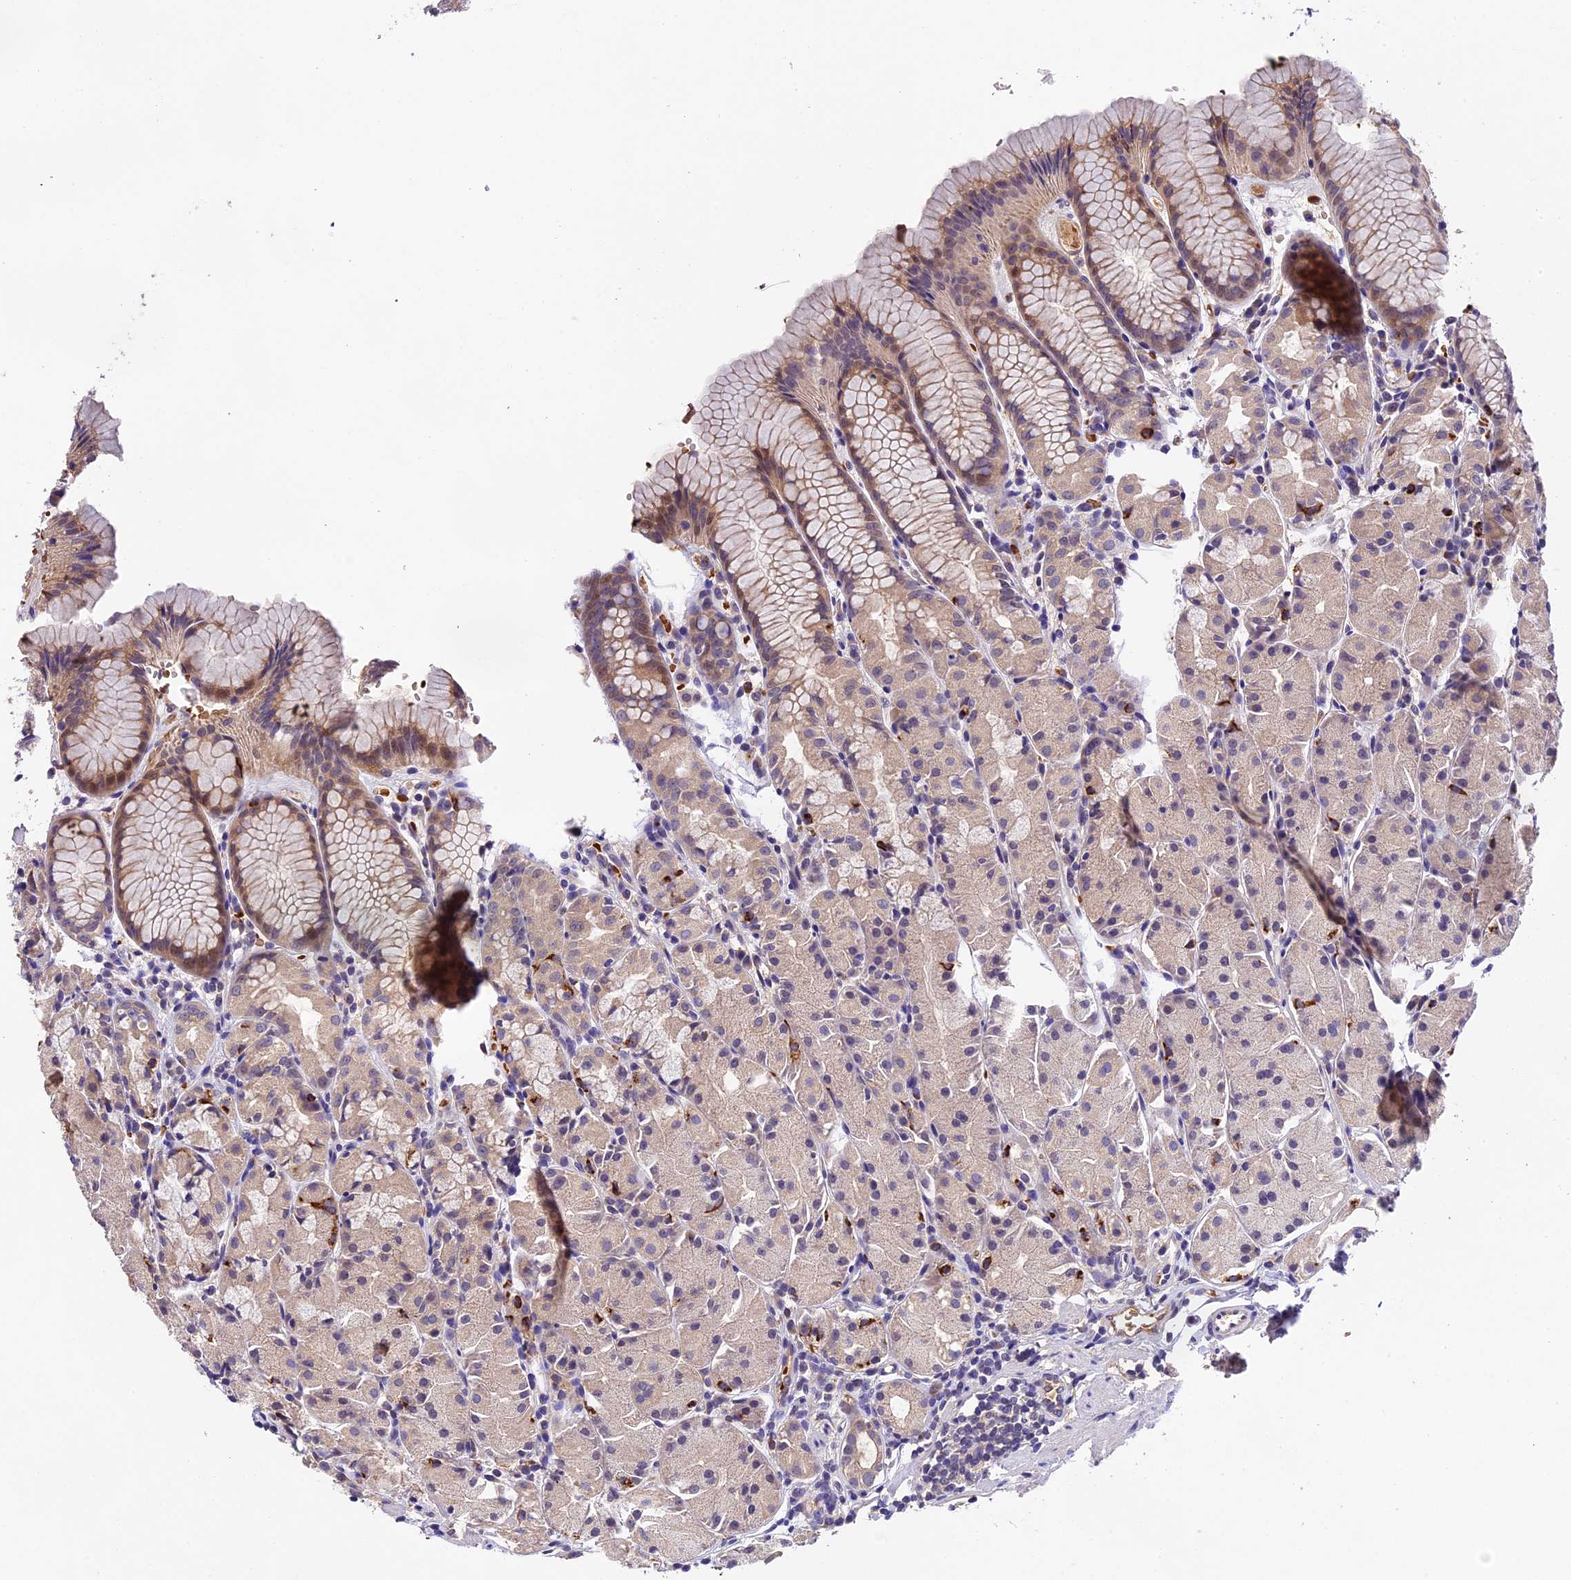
{"staining": {"intensity": "moderate", "quantity": "<25%", "location": "cytoplasmic/membranous"}, "tissue": "stomach", "cell_type": "Glandular cells", "image_type": "normal", "snomed": [{"axis": "morphology", "description": "Normal tissue, NOS"}, {"axis": "topography", "description": "Stomach, upper"}], "caption": "Protein analysis of normal stomach displays moderate cytoplasmic/membranous expression in about <25% of glandular cells.", "gene": "PHAF1", "patient": {"sex": "male", "age": 47}}